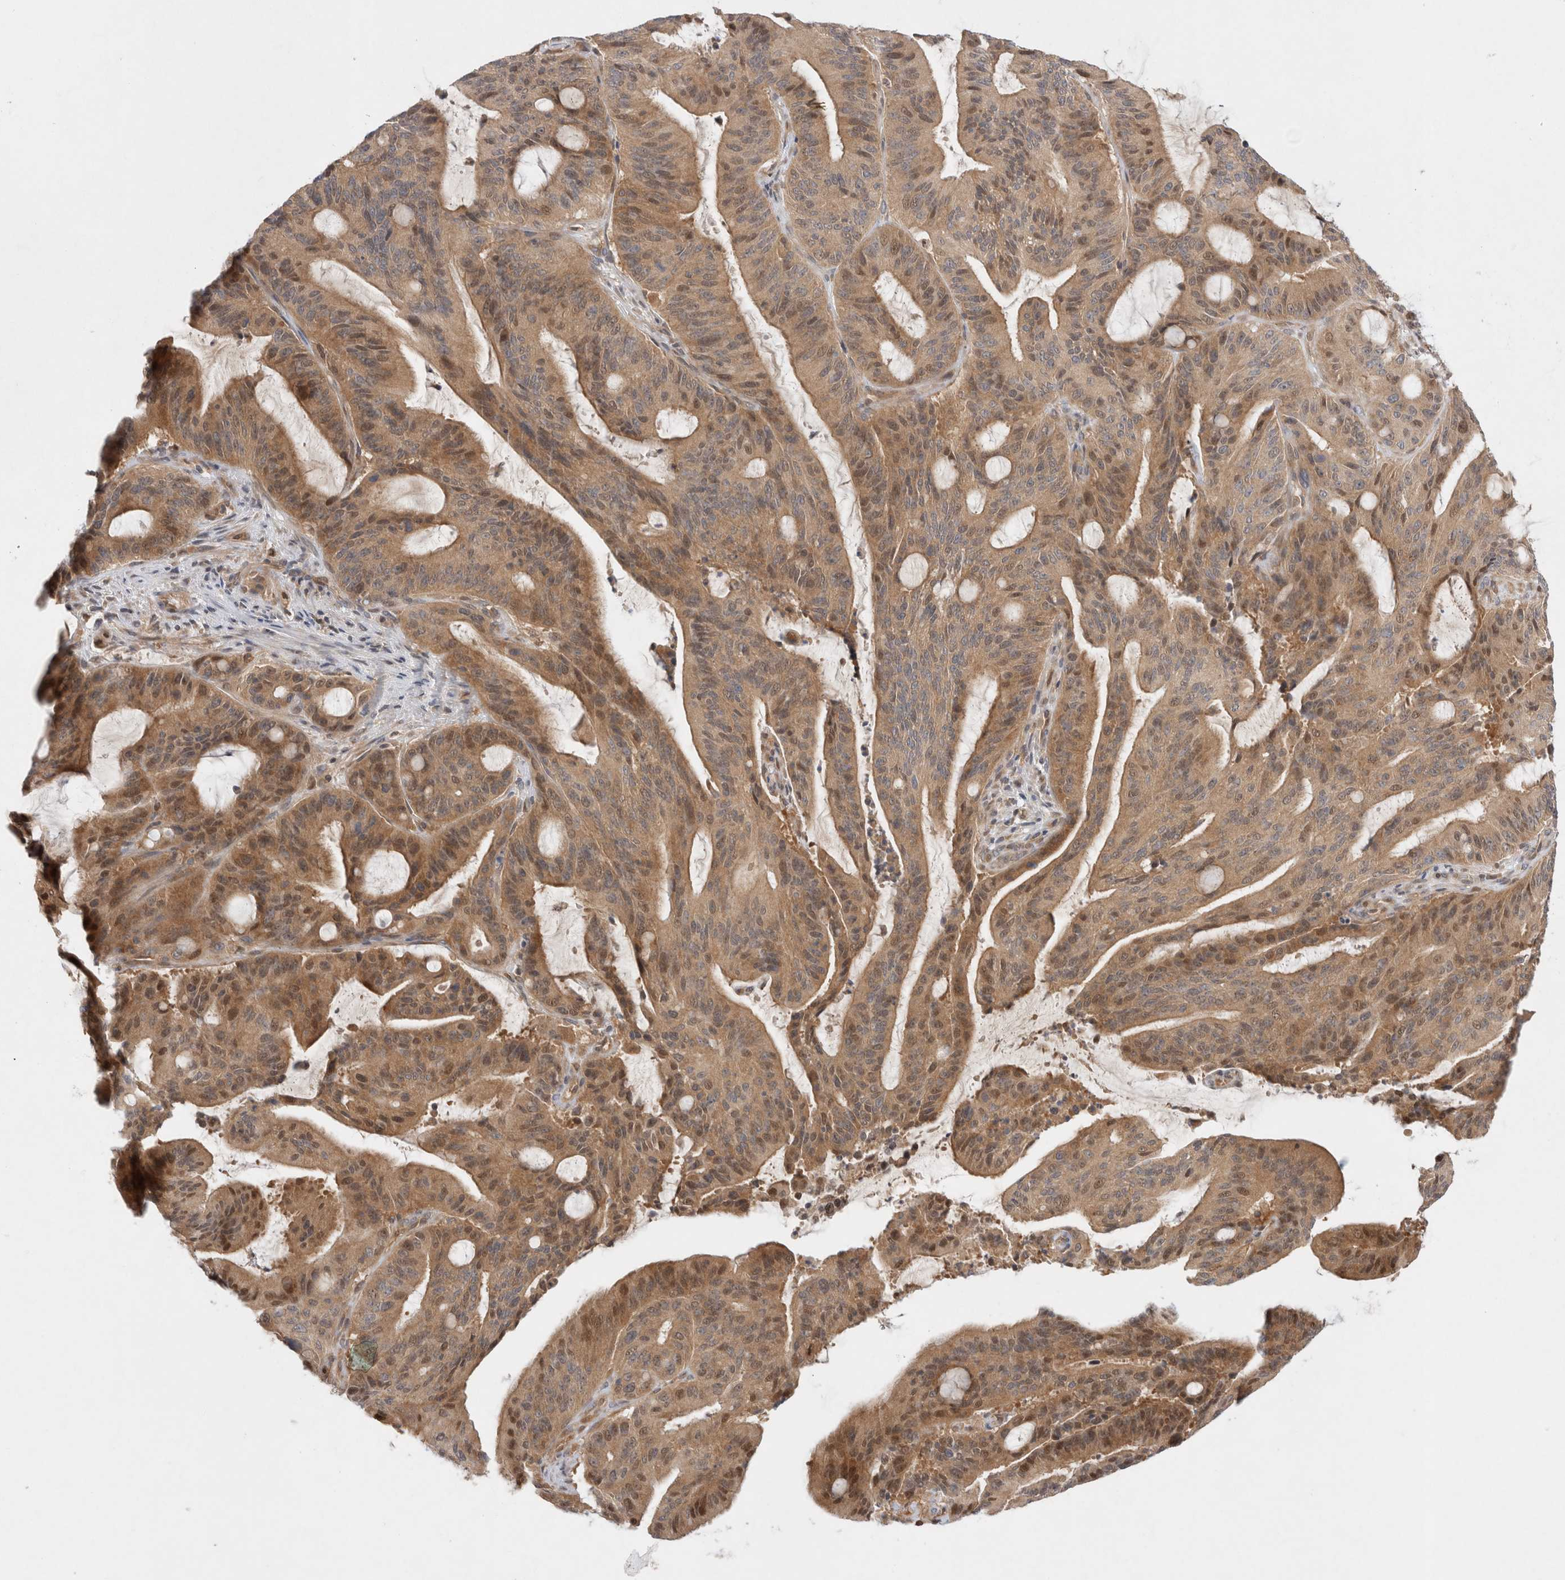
{"staining": {"intensity": "moderate", "quantity": ">75%", "location": "cytoplasmic/membranous,nuclear"}, "tissue": "liver cancer", "cell_type": "Tumor cells", "image_type": "cancer", "snomed": [{"axis": "morphology", "description": "Normal tissue, NOS"}, {"axis": "morphology", "description": "Cholangiocarcinoma"}, {"axis": "topography", "description": "Liver"}, {"axis": "topography", "description": "Peripheral nerve tissue"}], "caption": "A micrograph showing moderate cytoplasmic/membranous and nuclear expression in about >75% of tumor cells in liver cancer, as visualized by brown immunohistochemical staining.", "gene": "HTT", "patient": {"sex": "female", "age": 73}}